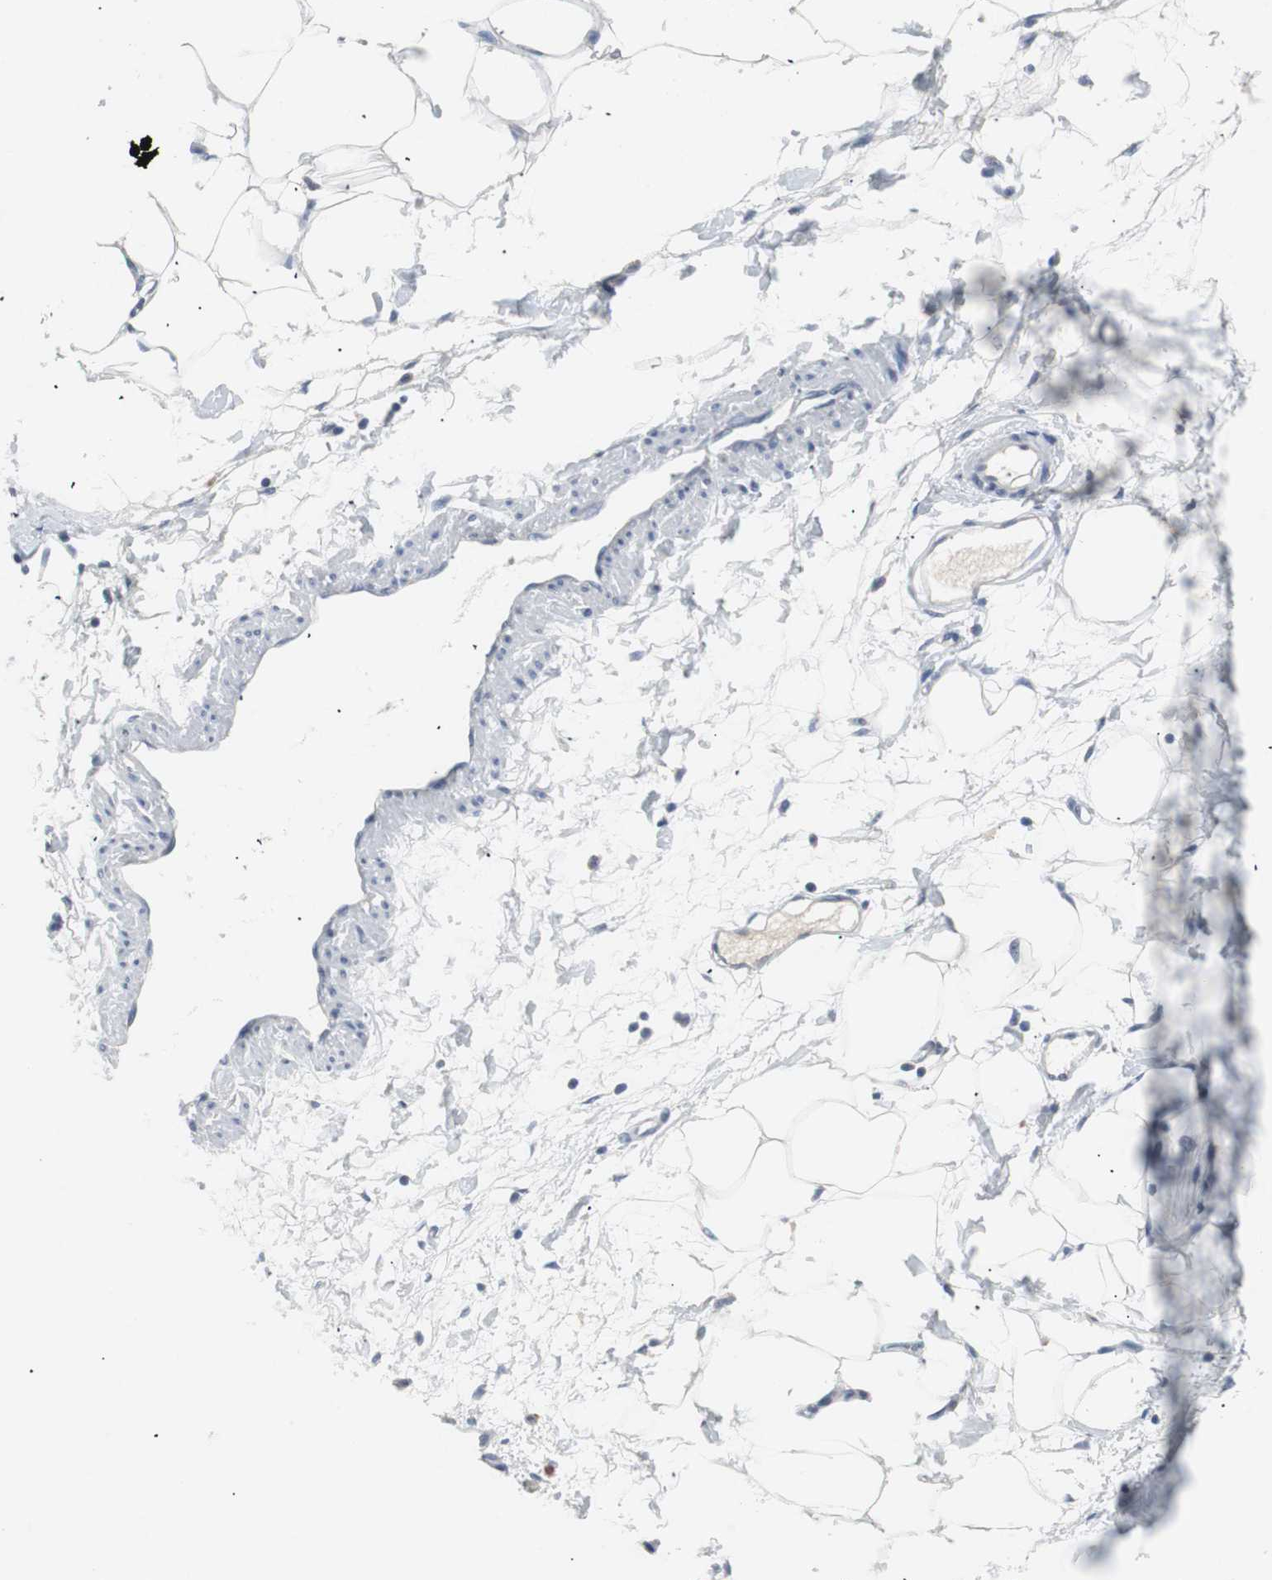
{"staining": {"intensity": "negative", "quantity": "none", "location": "none"}, "tissue": "adipose tissue", "cell_type": "Adipocytes", "image_type": "normal", "snomed": [{"axis": "morphology", "description": "Normal tissue, NOS"}, {"axis": "morphology", "description": "Adenocarcinoma, NOS"}, {"axis": "topography", "description": "Colon"}, {"axis": "topography", "description": "Peripheral nerve tissue"}], "caption": "Adipose tissue was stained to show a protein in brown. There is no significant staining in adipocytes. Nuclei are stained in blue.", "gene": "LRP2", "patient": {"sex": "male", "age": 14}}